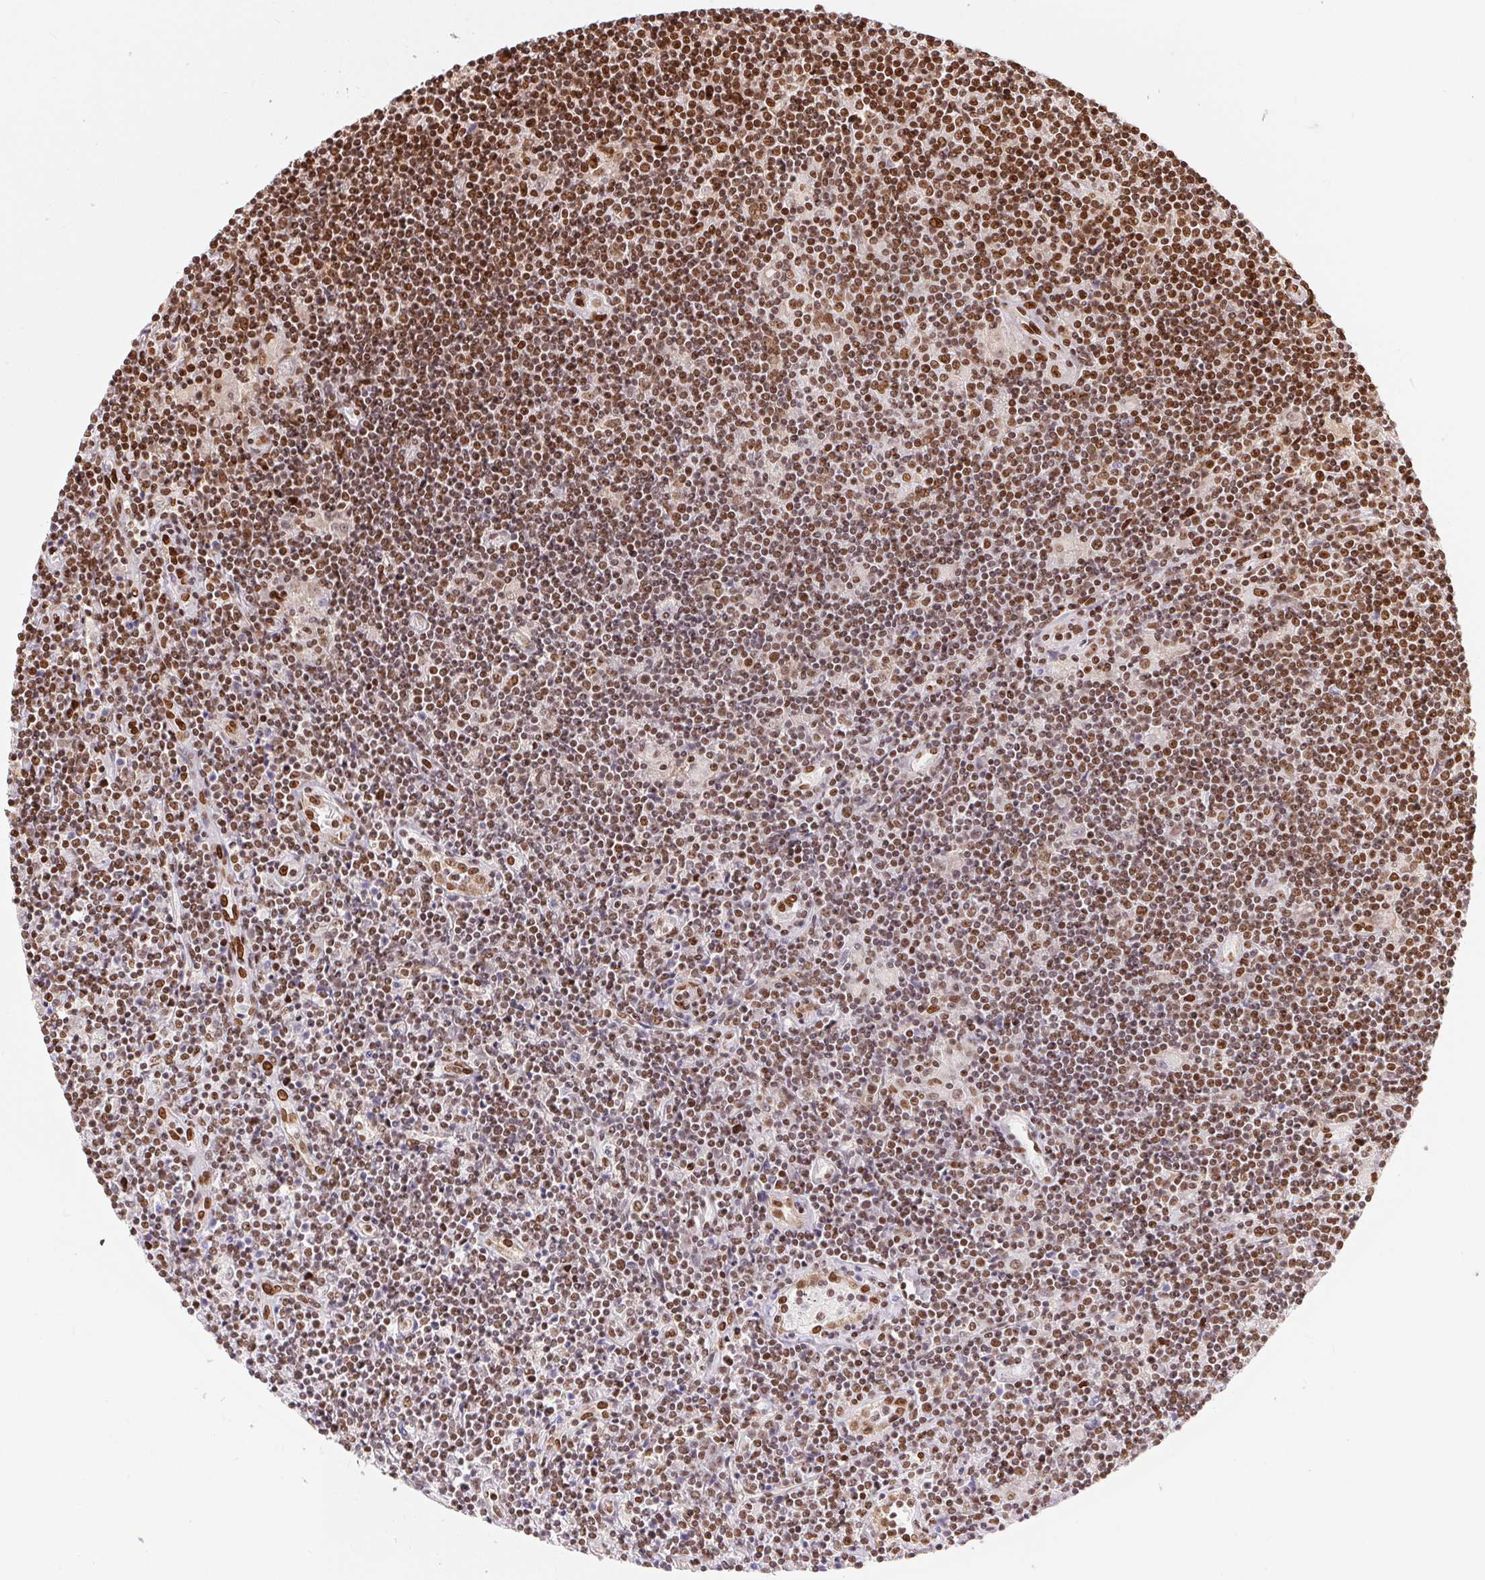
{"staining": {"intensity": "moderate", "quantity": ">75%", "location": "nuclear"}, "tissue": "lymphoma", "cell_type": "Tumor cells", "image_type": "cancer", "snomed": [{"axis": "morphology", "description": "Hodgkin's disease, NOS"}, {"axis": "topography", "description": "Lymph node"}], "caption": "This is an image of immunohistochemistry staining of lymphoma, which shows moderate expression in the nuclear of tumor cells.", "gene": "ZNF80", "patient": {"sex": "male", "age": 40}}